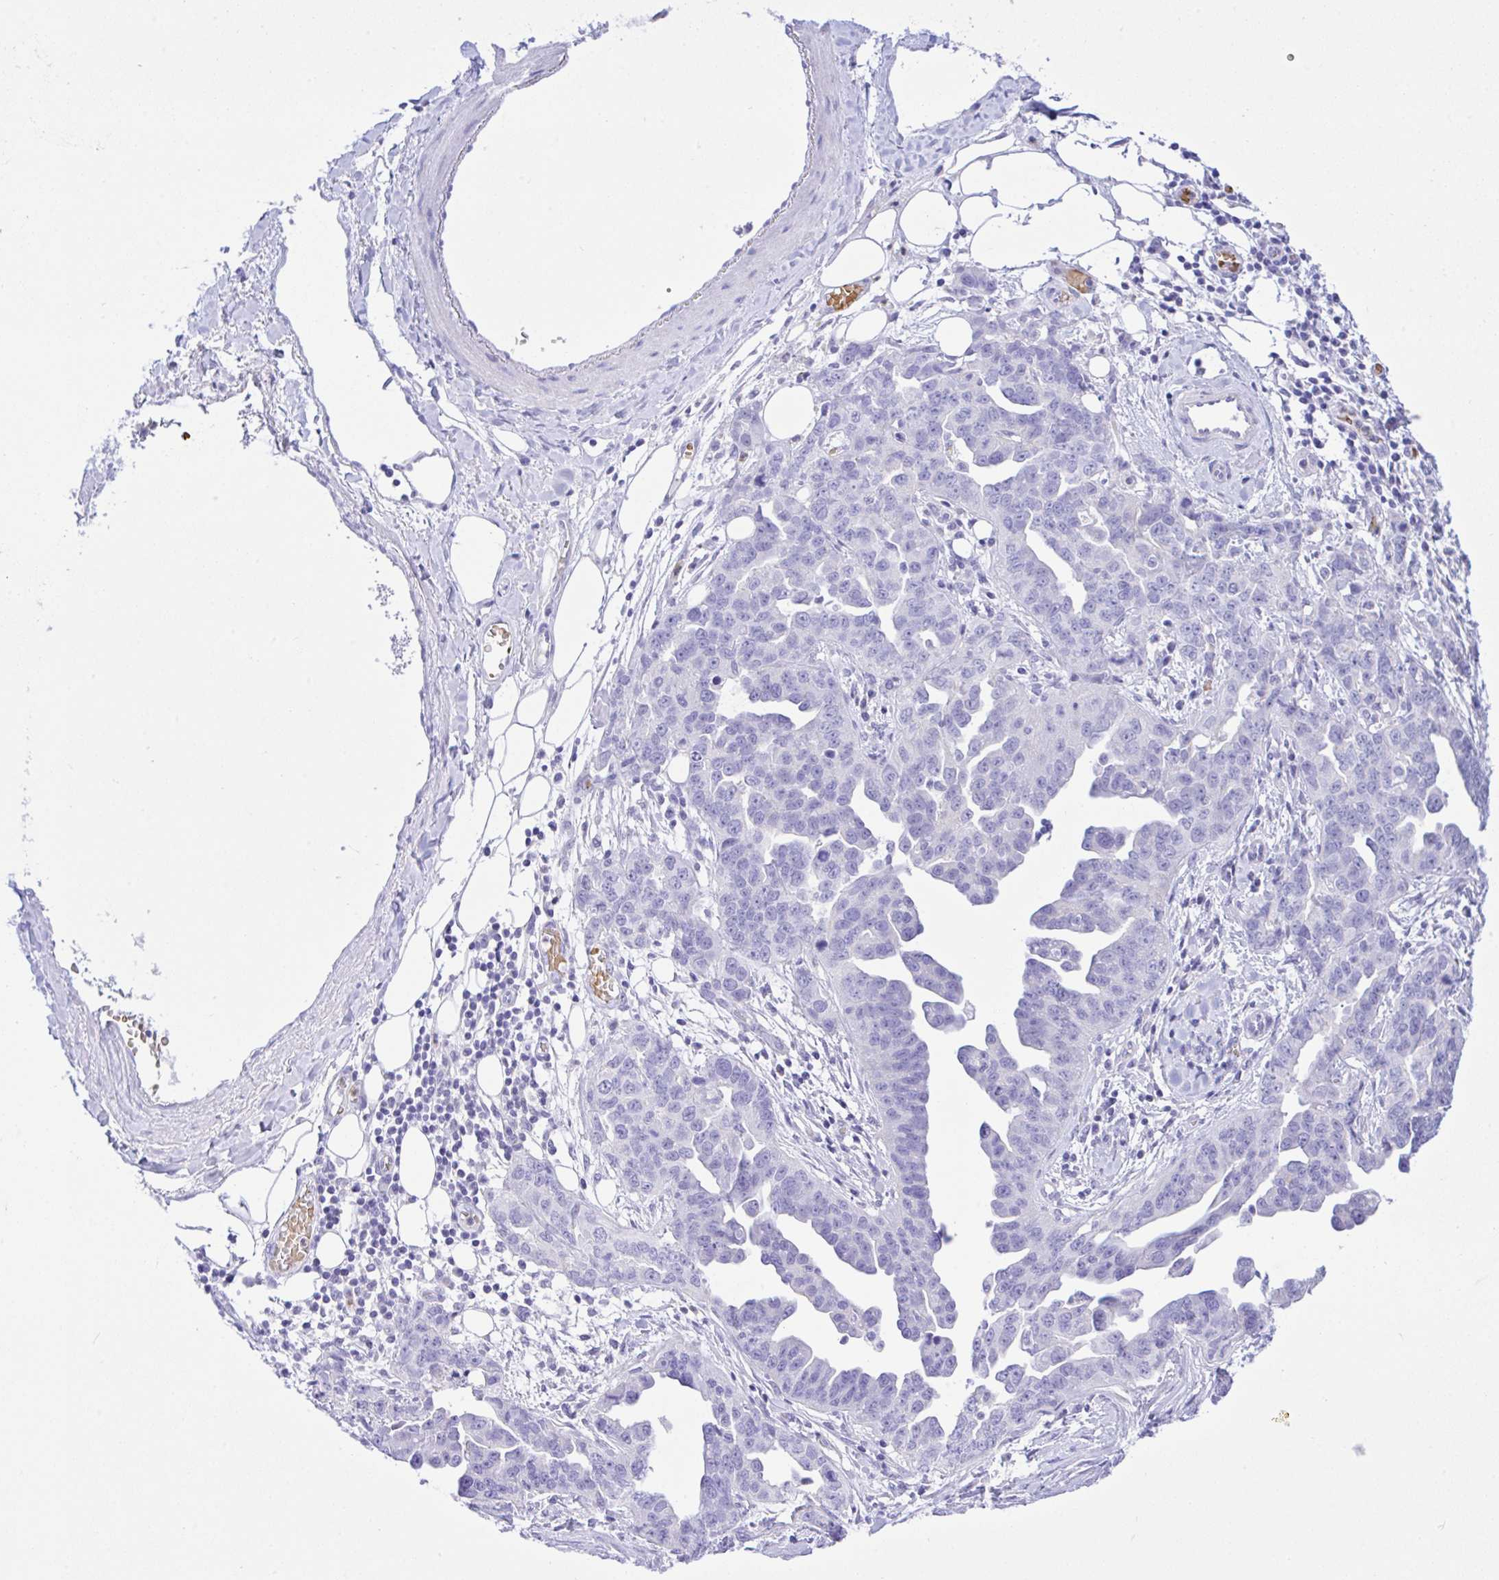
{"staining": {"intensity": "negative", "quantity": "none", "location": "none"}, "tissue": "ovarian cancer", "cell_type": "Tumor cells", "image_type": "cancer", "snomed": [{"axis": "morphology", "description": "Cystadenocarcinoma, serous, NOS"}, {"axis": "topography", "description": "Ovary"}], "caption": "Tumor cells show no significant protein staining in ovarian cancer (serous cystadenocarcinoma).", "gene": "ZNF221", "patient": {"sex": "female", "age": 75}}